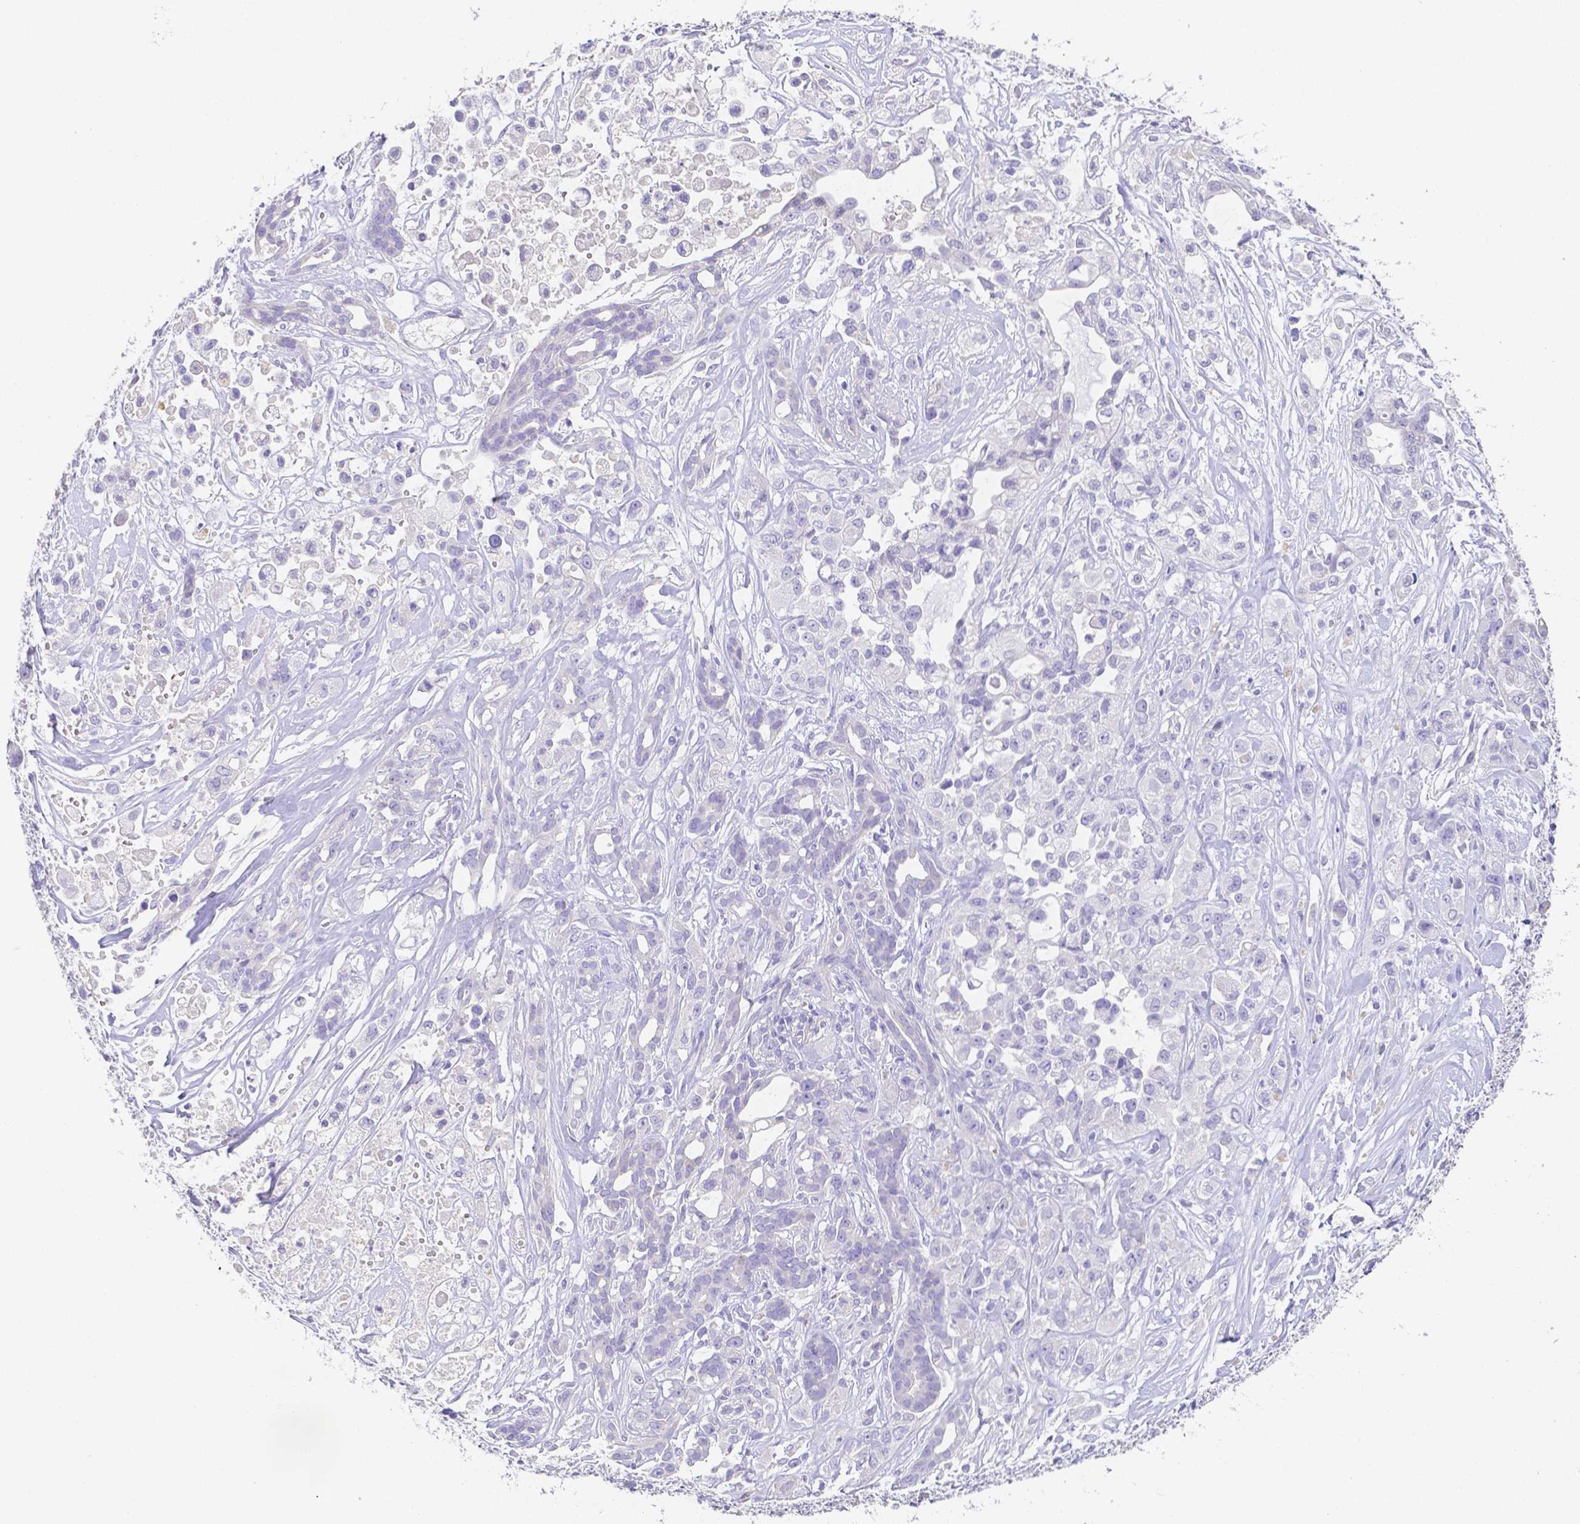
{"staining": {"intensity": "negative", "quantity": "none", "location": "none"}, "tissue": "pancreatic cancer", "cell_type": "Tumor cells", "image_type": "cancer", "snomed": [{"axis": "morphology", "description": "Adenocarcinoma, NOS"}, {"axis": "topography", "description": "Pancreas"}], "caption": "The histopathology image exhibits no significant positivity in tumor cells of pancreatic cancer (adenocarcinoma). The staining is performed using DAB (3,3'-diaminobenzidine) brown chromogen with nuclei counter-stained in using hematoxylin.", "gene": "ZG16B", "patient": {"sex": "male", "age": 44}}